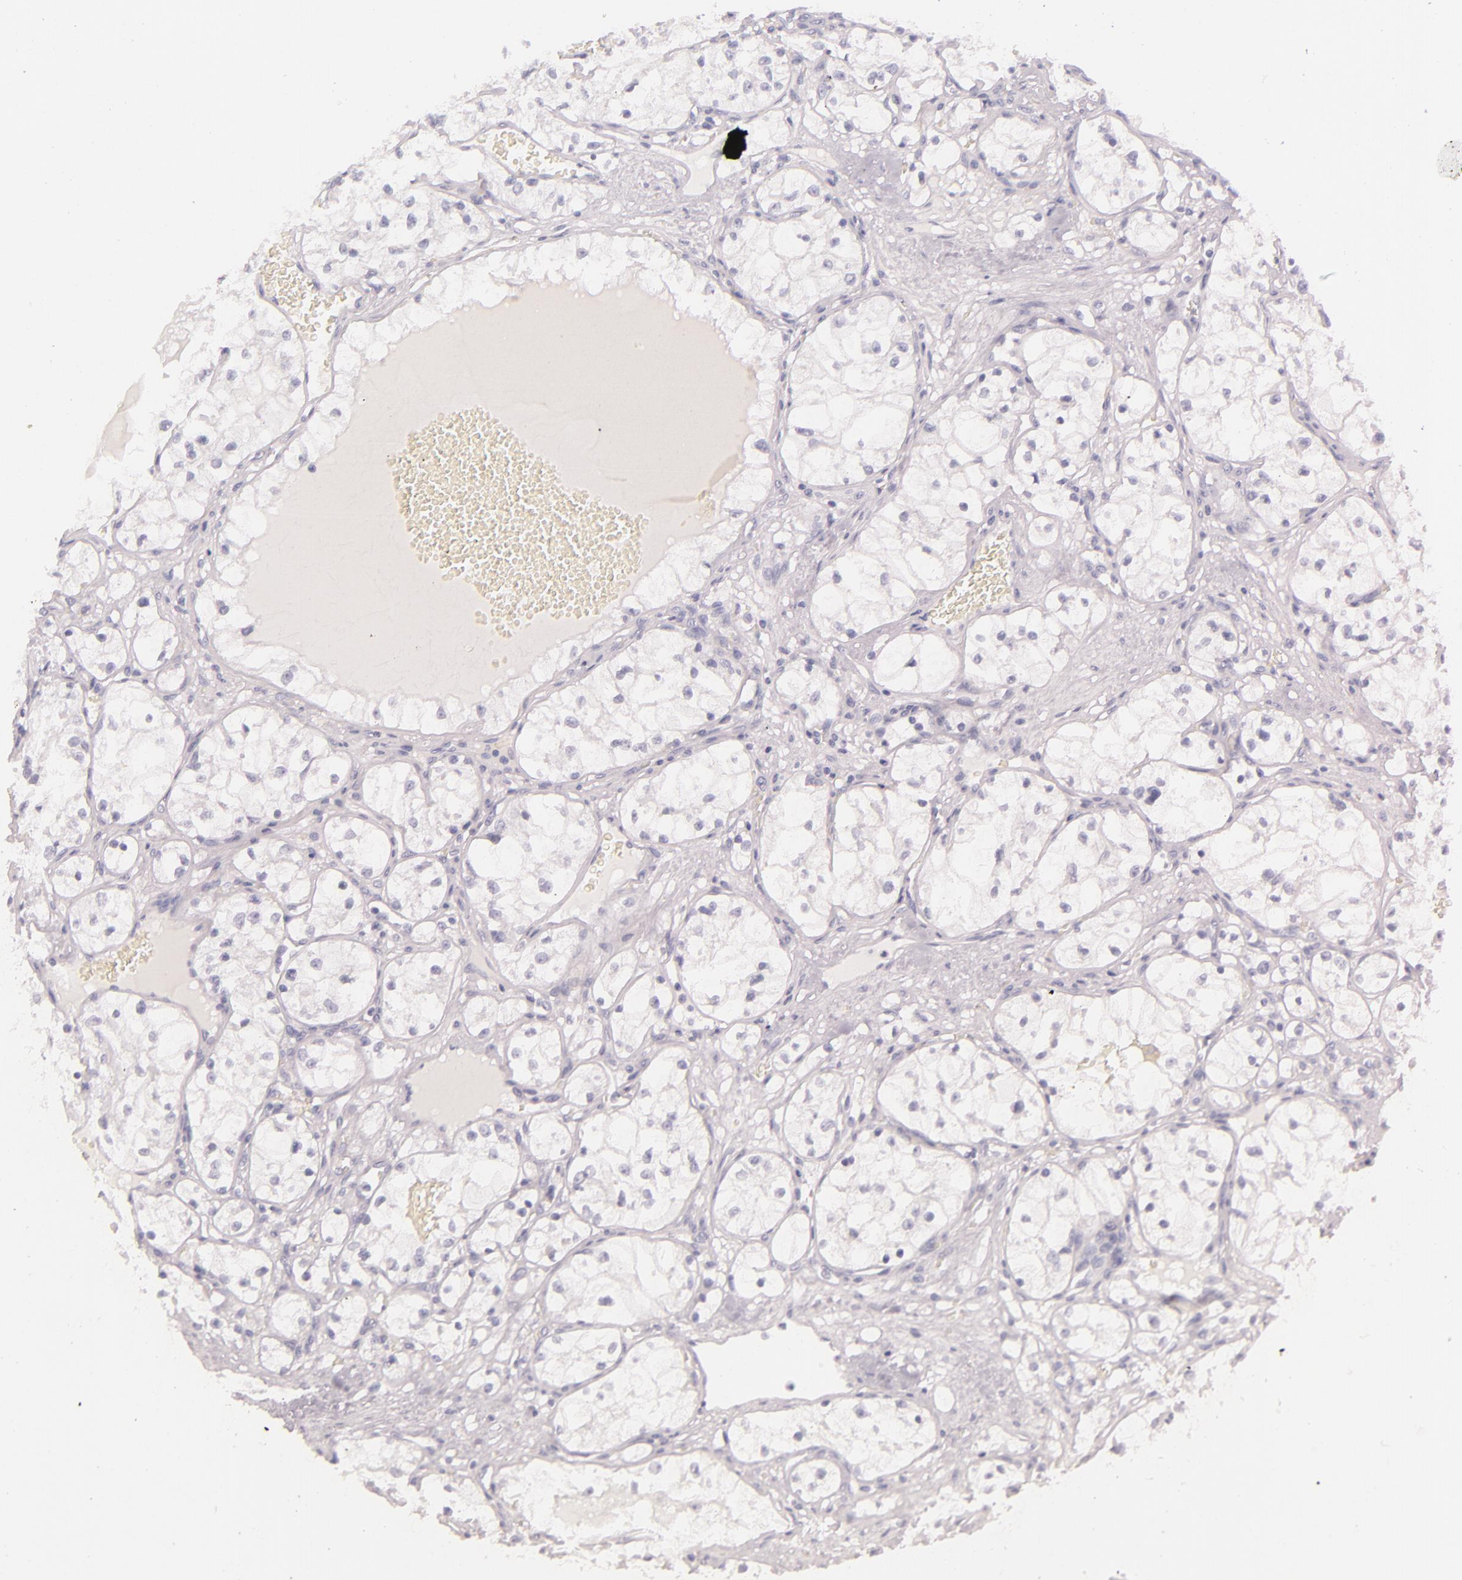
{"staining": {"intensity": "negative", "quantity": "none", "location": "none"}, "tissue": "renal cancer", "cell_type": "Tumor cells", "image_type": "cancer", "snomed": [{"axis": "morphology", "description": "Adenocarcinoma, NOS"}, {"axis": "topography", "description": "Kidney"}], "caption": "Immunohistochemistry (IHC) micrograph of renal cancer (adenocarcinoma) stained for a protein (brown), which displays no expression in tumor cells.", "gene": "INA", "patient": {"sex": "male", "age": 61}}